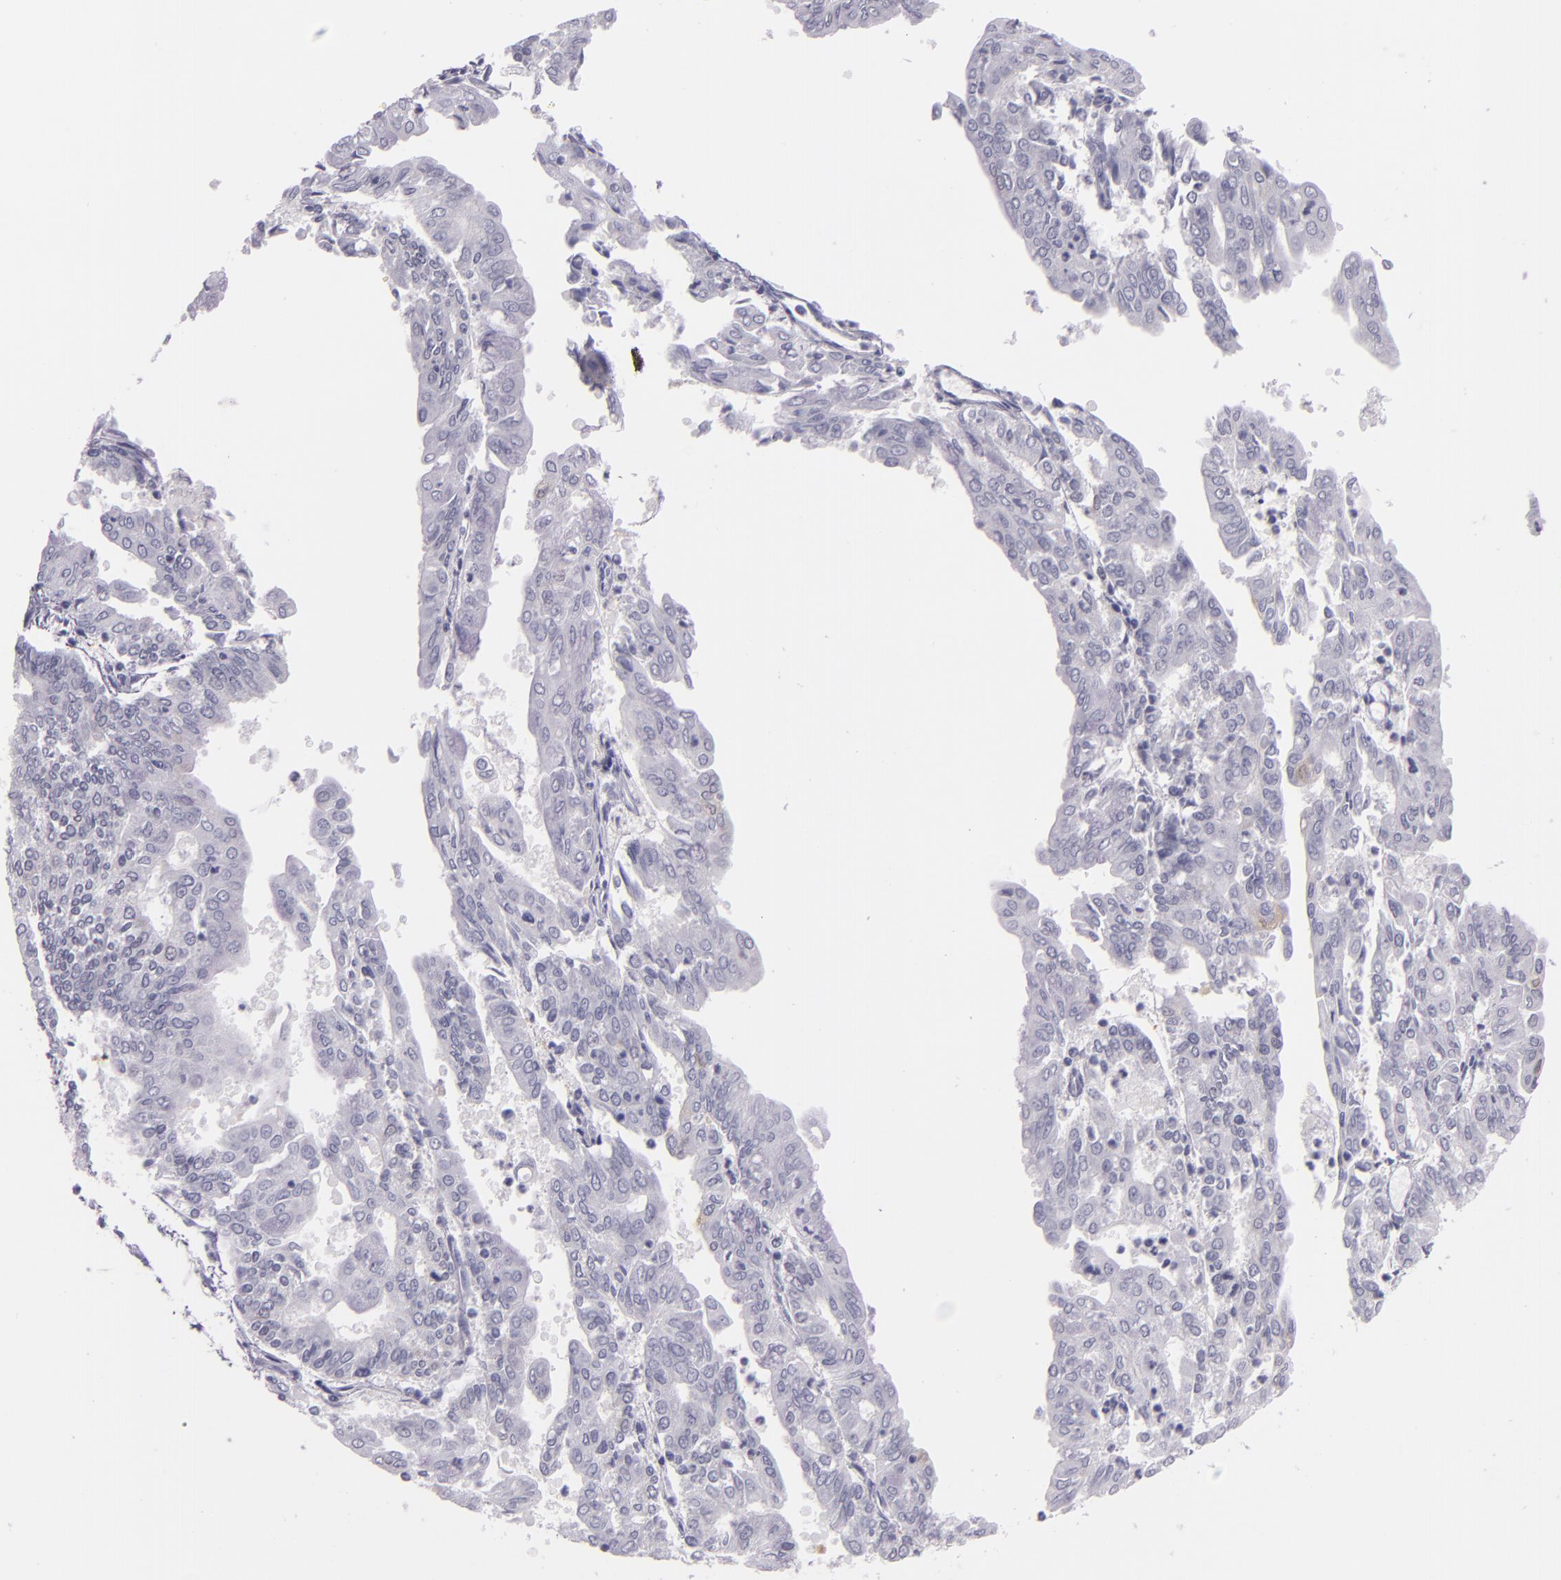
{"staining": {"intensity": "negative", "quantity": "none", "location": "none"}, "tissue": "endometrial cancer", "cell_type": "Tumor cells", "image_type": "cancer", "snomed": [{"axis": "morphology", "description": "Adenocarcinoma, NOS"}, {"axis": "topography", "description": "Endometrium"}], "caption": "Tumor cells show no significant protein positivity in endometrial adenocarcinoma. Brightfield microscopy of immunohistochemistry stained with DAB (brown) and hematoxylin (blue), captured at high magnification.", "gene": "MT1A", "patient": {"sex": "female", "age": 79}}